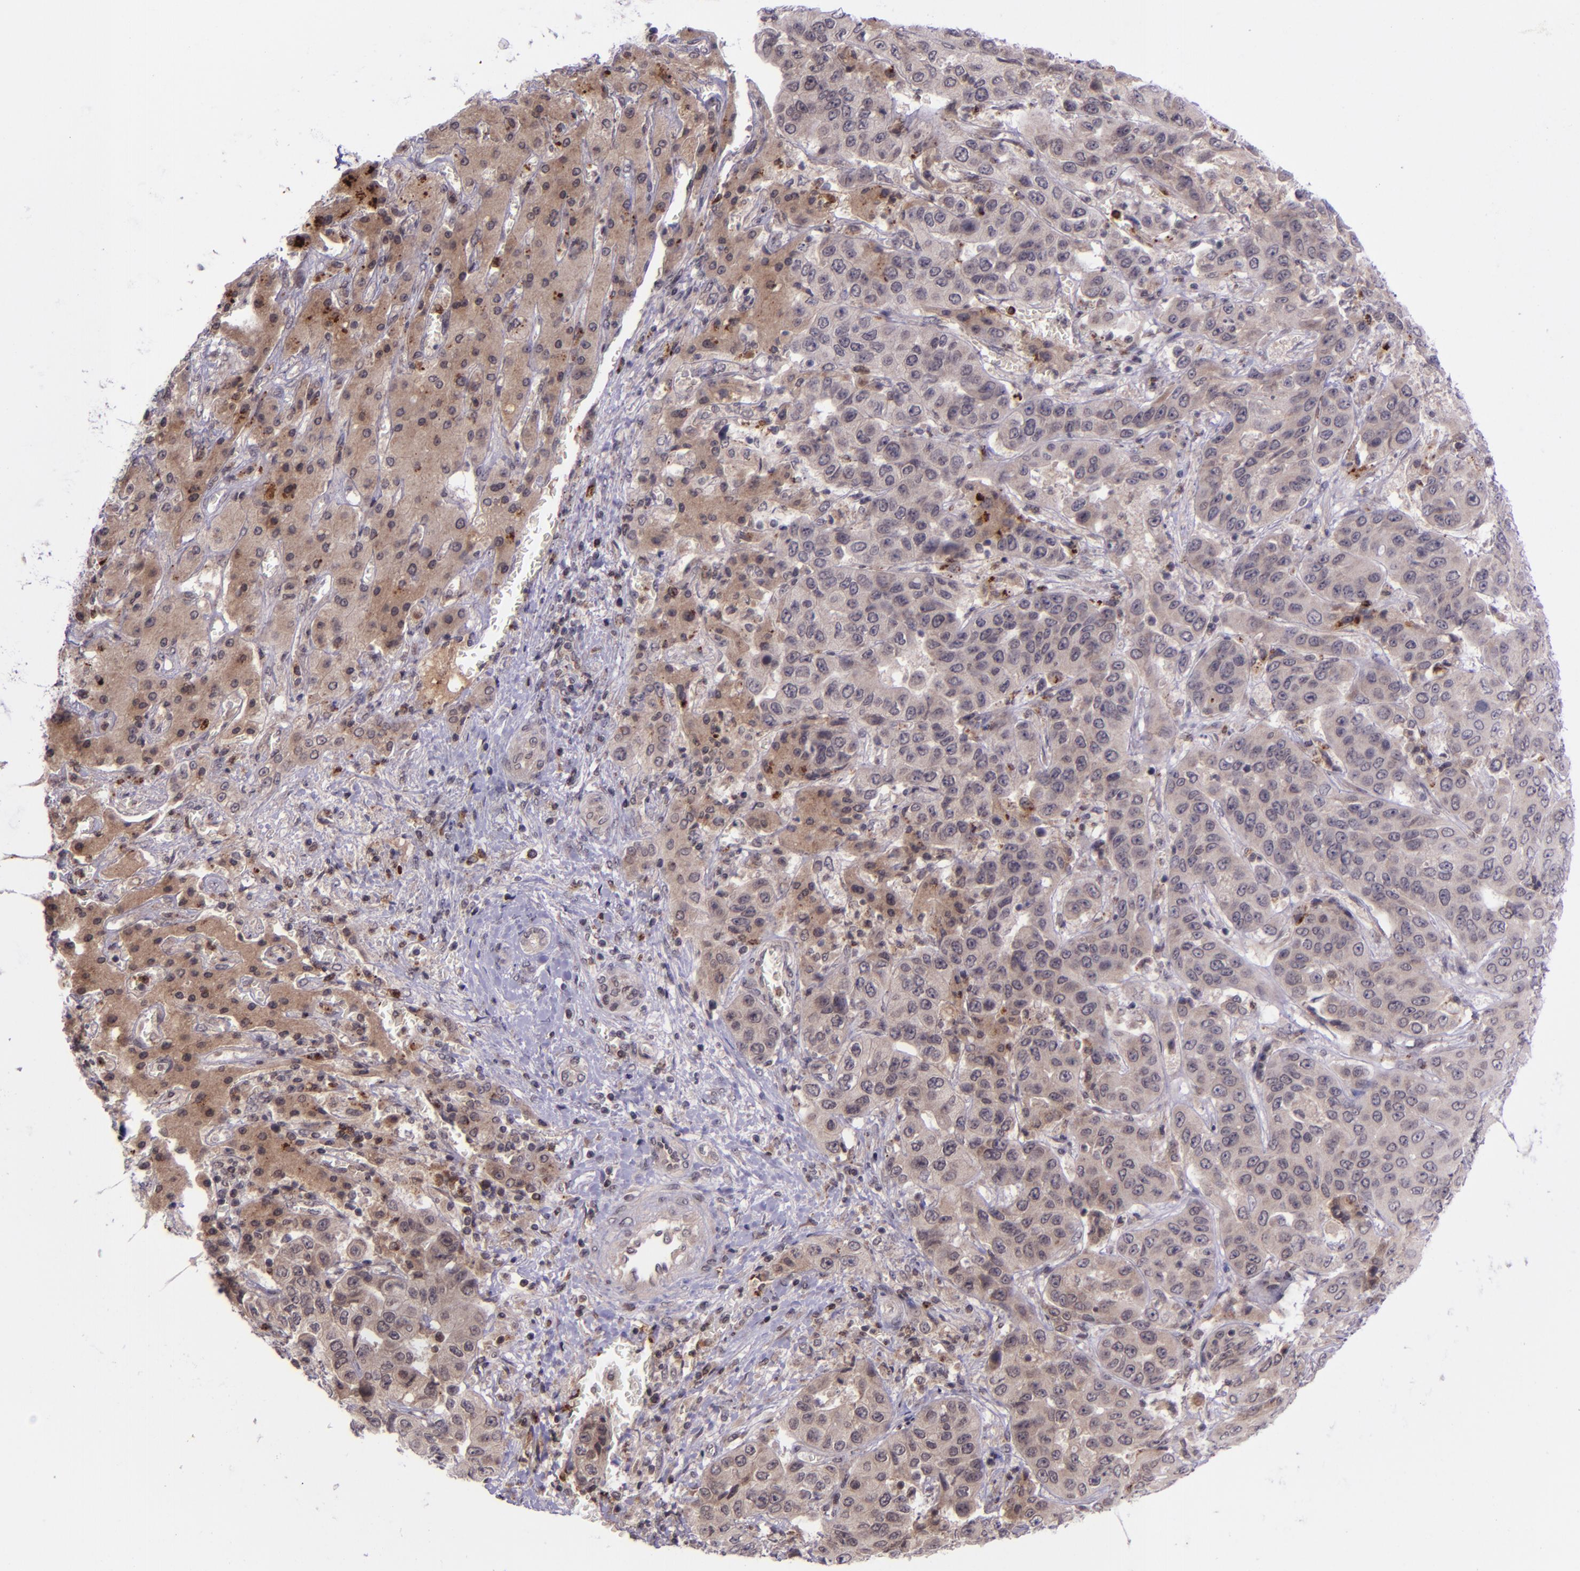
{"staining": {"intensity": "weak", "quantity": "25%-75%", "location": "cytoplasmic/membranous"}, "tissue": "liver cancer", "cell_type": "Tumor cells", "image_type": "cancer", "snomed": [{"axis": "morphology", "description": "Cholangiocarcinoma"}, {"axis": "topography", "description": "Liver"}], "caption": "Weak cytoplasmic/membranous protein staining is present in approximately 25%-75% of tumor cells in liver cancer. Using DAB (brown) and hematoxylin (blue) stains, captured at high magnification using brightfield microscopy.", "gene": "SELL", "patient": {"sex": "female", "age": 52}}